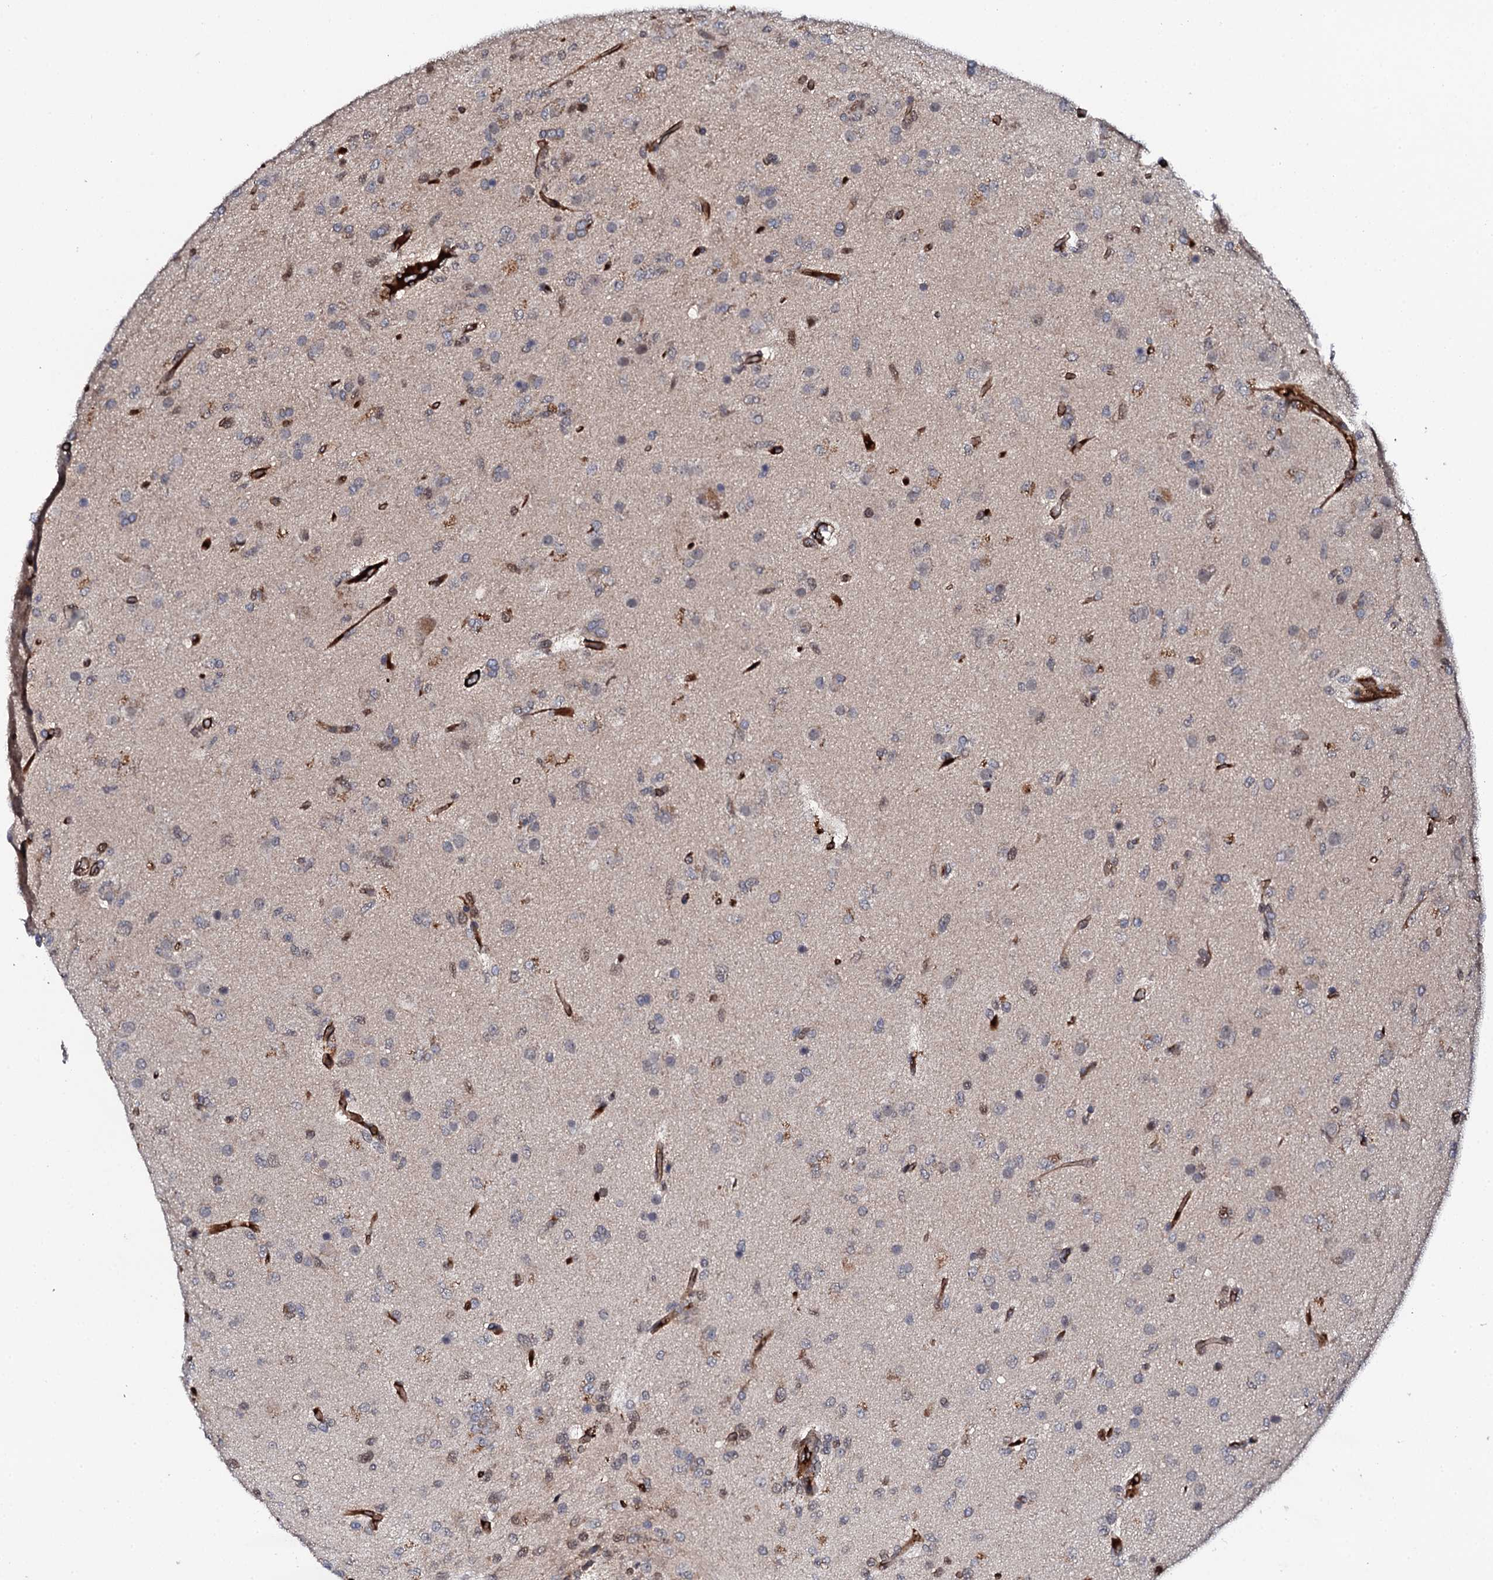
{"staining": {"intensity": "weak", "quantity": "25%-75%", "location": "cytoplasmic/membranous,nuclear"}, "tissue": "glioma", "cell_type": "Tumor cells", "image_type": "cancer", "snomed": [{"axis": "morphology", "description": "Glioma, malignant, High grade"}, {"axis": "topography", "description": "Brain"}], "caption": "Protein staining of glioma tissue demonstrates weak cytoplasmic/membranous and nuclear staining in approximately 25%-75% of tumor cells. (Brightfield microscopy of DAB IHC at high magnification).", "gene": "FAM111A", "patient": {"sex": "female", "age": 74}}